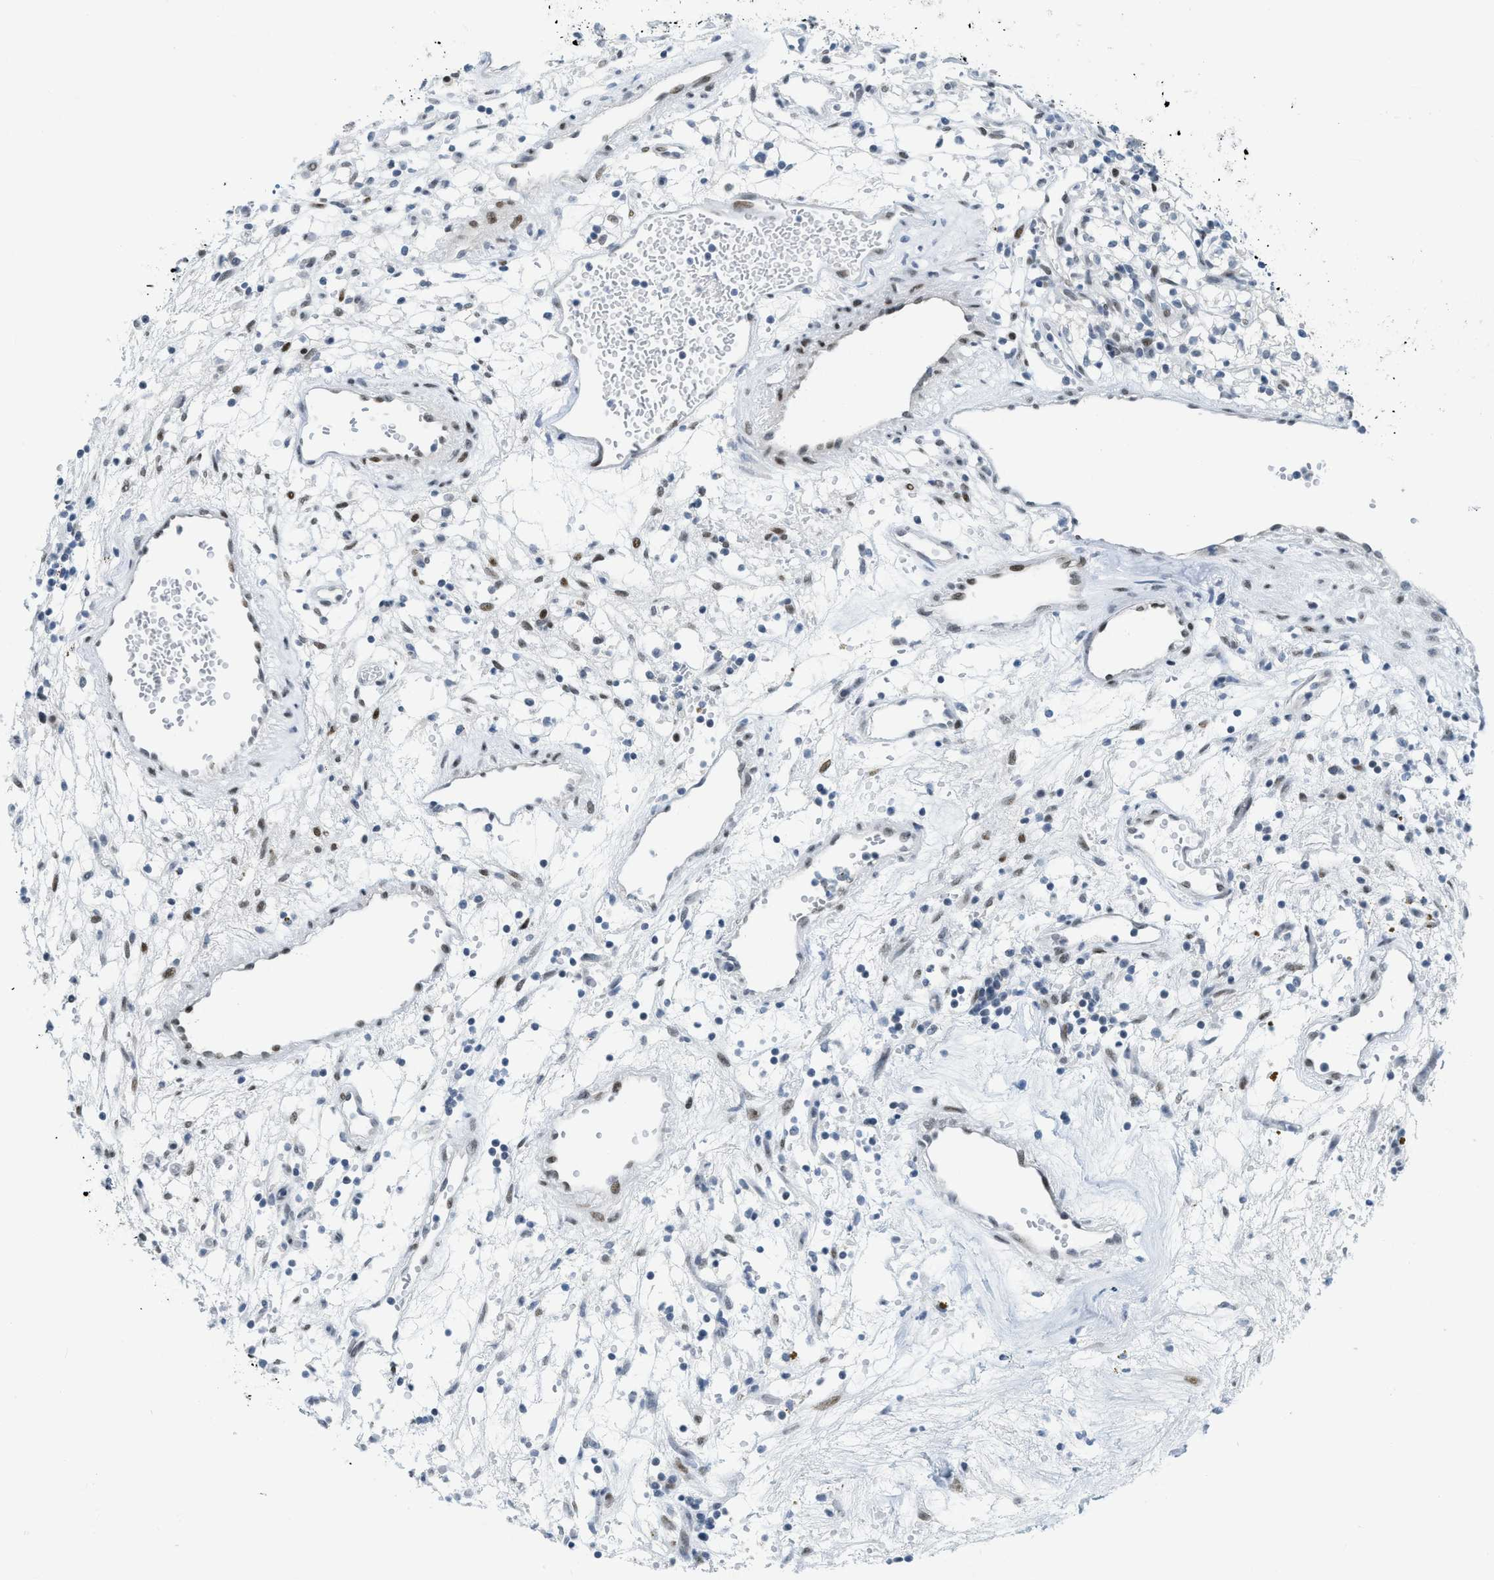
{"staining": {"intensity": "weak", "quantity": "<25%", "location": "nuclear"}, "tissue": "renal cancer", "cell_type": "Tumor cells", "image_type": "cancer", "snomed": [{"axis": "morphology", "description": "Adenocarcinoma, NOS"}, {"axis": "topography", "description": "Kidney"}], "caption": "Image shows no significant protein expression in tumor cells of renal cancer (adenocarcinoma).", "gene": "PBX1", "patient": {"sex": "male", "age": 59}}